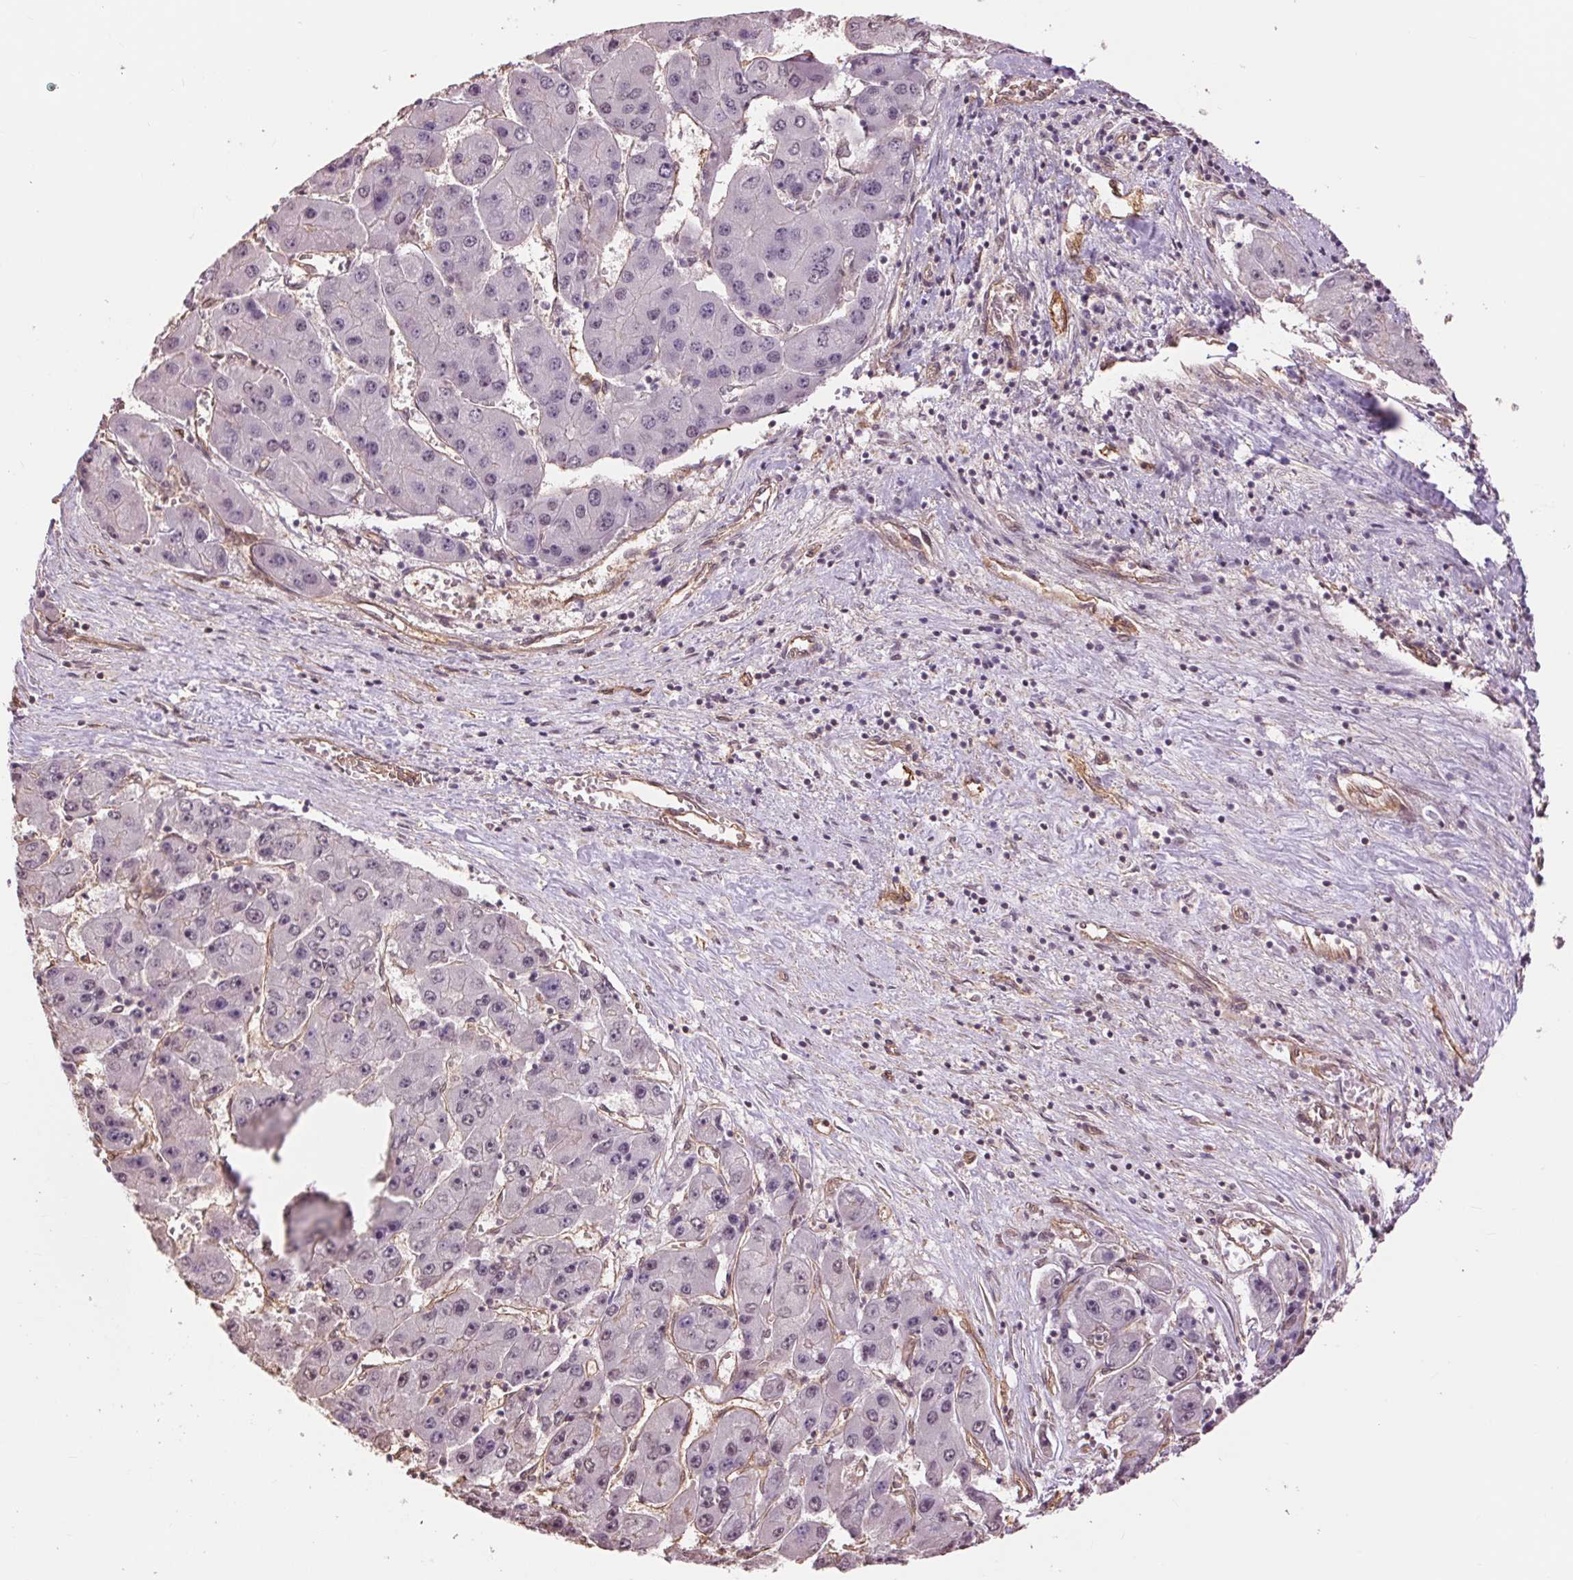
{"staining": {"intensity": "negative", "quantity": "none", "location": "none"}, "tissue": "liver cancer", "cell_type": "Tumor cells", "image_type": "cancer", "snomed": [{"axis": "morphology", "description": "Carcinoma, Hepatocellular, NOS"}, {"axis": "topography", "description": "Liver"}], "caption": "High power microscopy micrograph of an immunohistochemistry micrograph of liver cancer (hepatocellular carcinoma), revealing no significant expression in tumor cells. Nuclei are stained in blue.", "gene": "PALM", "patient": {"sex": "female", "age": 61}}